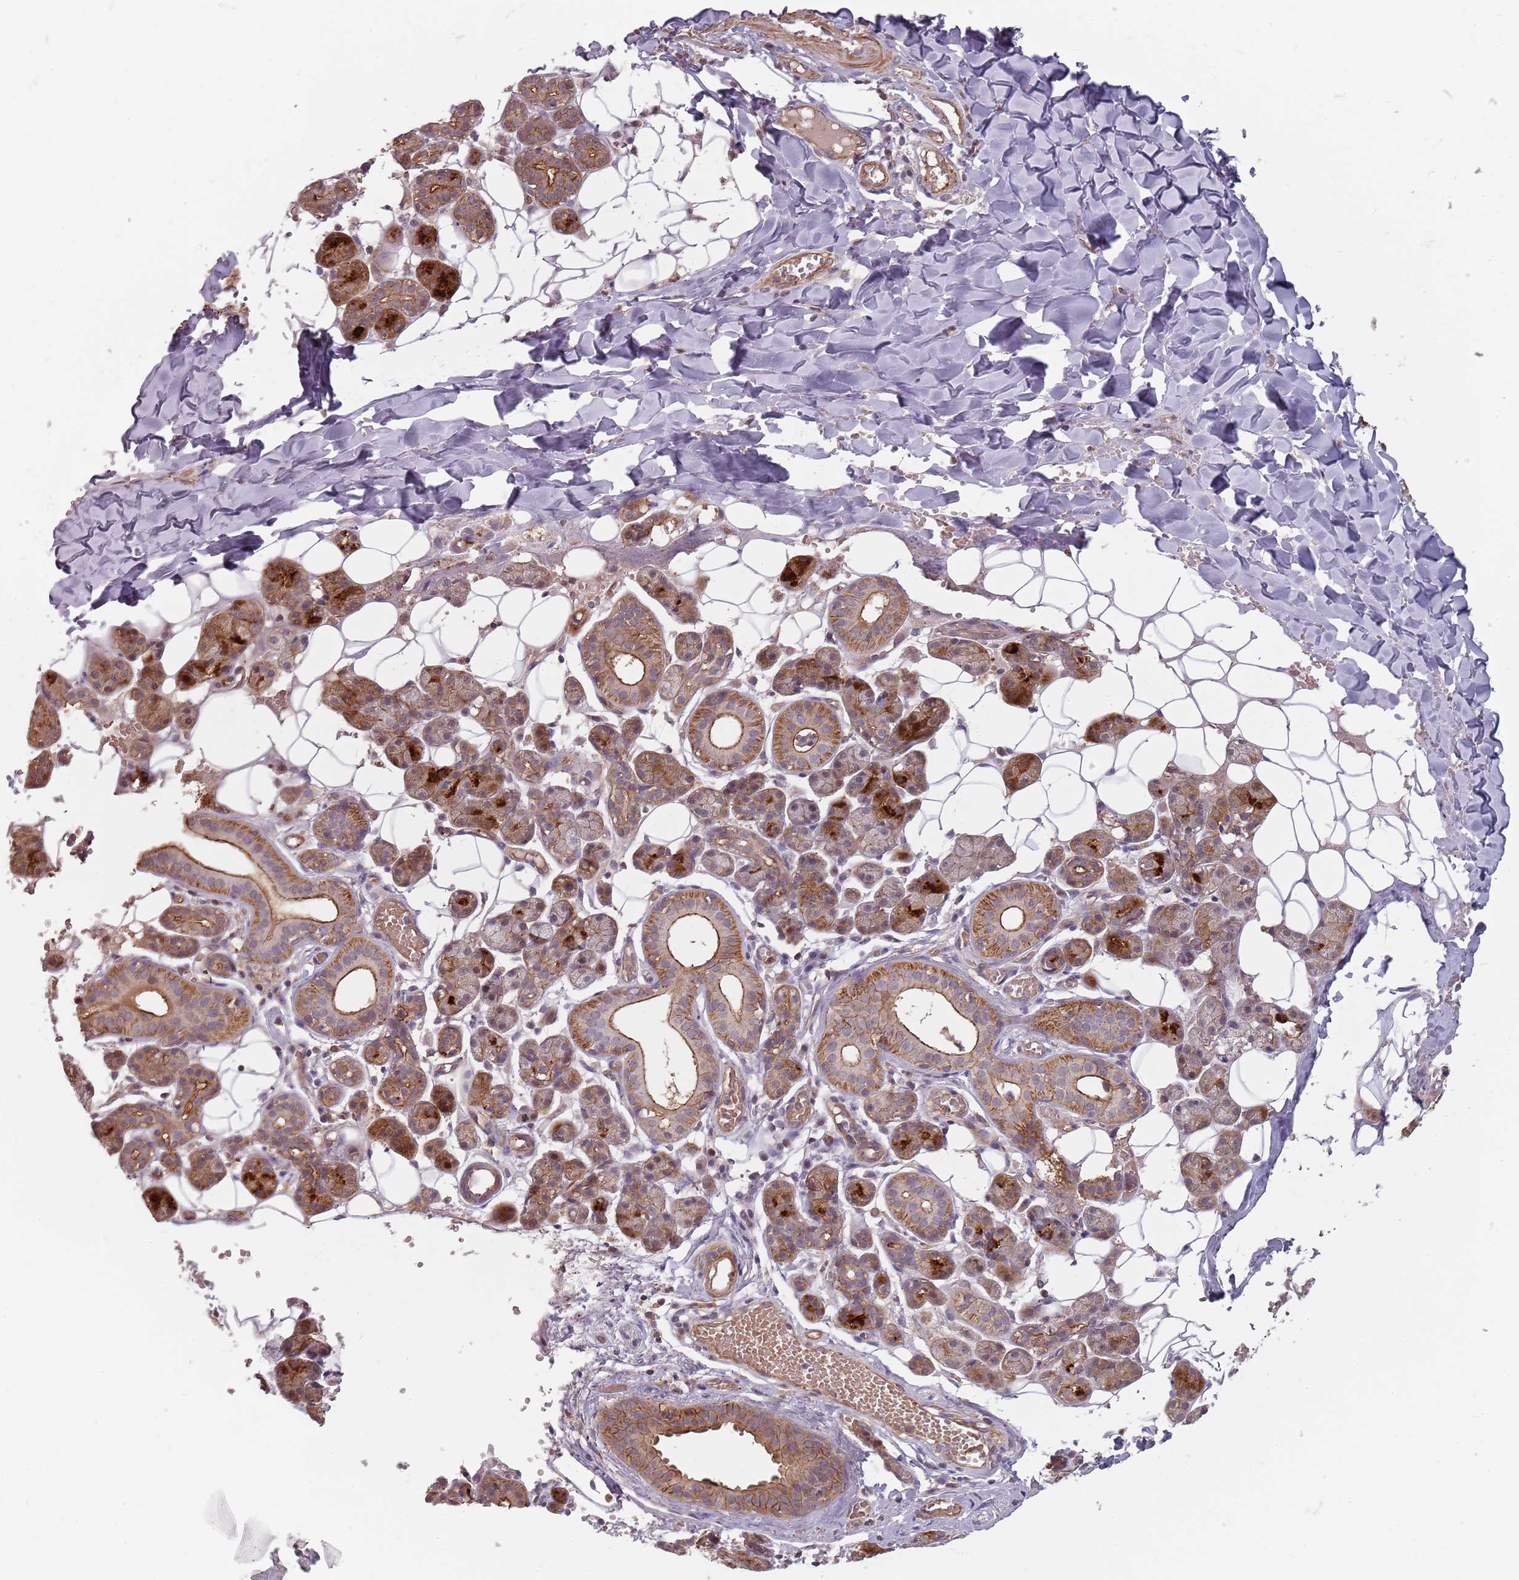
{"staining": {"intensity": "strong", "quantity": "25%-75%", "location": "cytoplasmic/membranous"}, "tissue": "salivary gland", "cell_type": "Glandular cells", "image_type": "normal", "snomed": [{"axis": "morphology", "description": "Normal tissue, NOS"}, {"axis": "topography", "description": "Salivary gland"}], "caption": "The image demonstrates a brown stain indicating the presence of a protein in the cytoplasmic/membranous of glandular cells in salivary gland. The staining was performed using DAB (3,3'-diaminobenzidine), with brown indicating positive protein expression. Nuclei are stained blue with hematoxylin.", "gene": "PPP1R14C", "patient": {"sex": "female", "age": 33}}